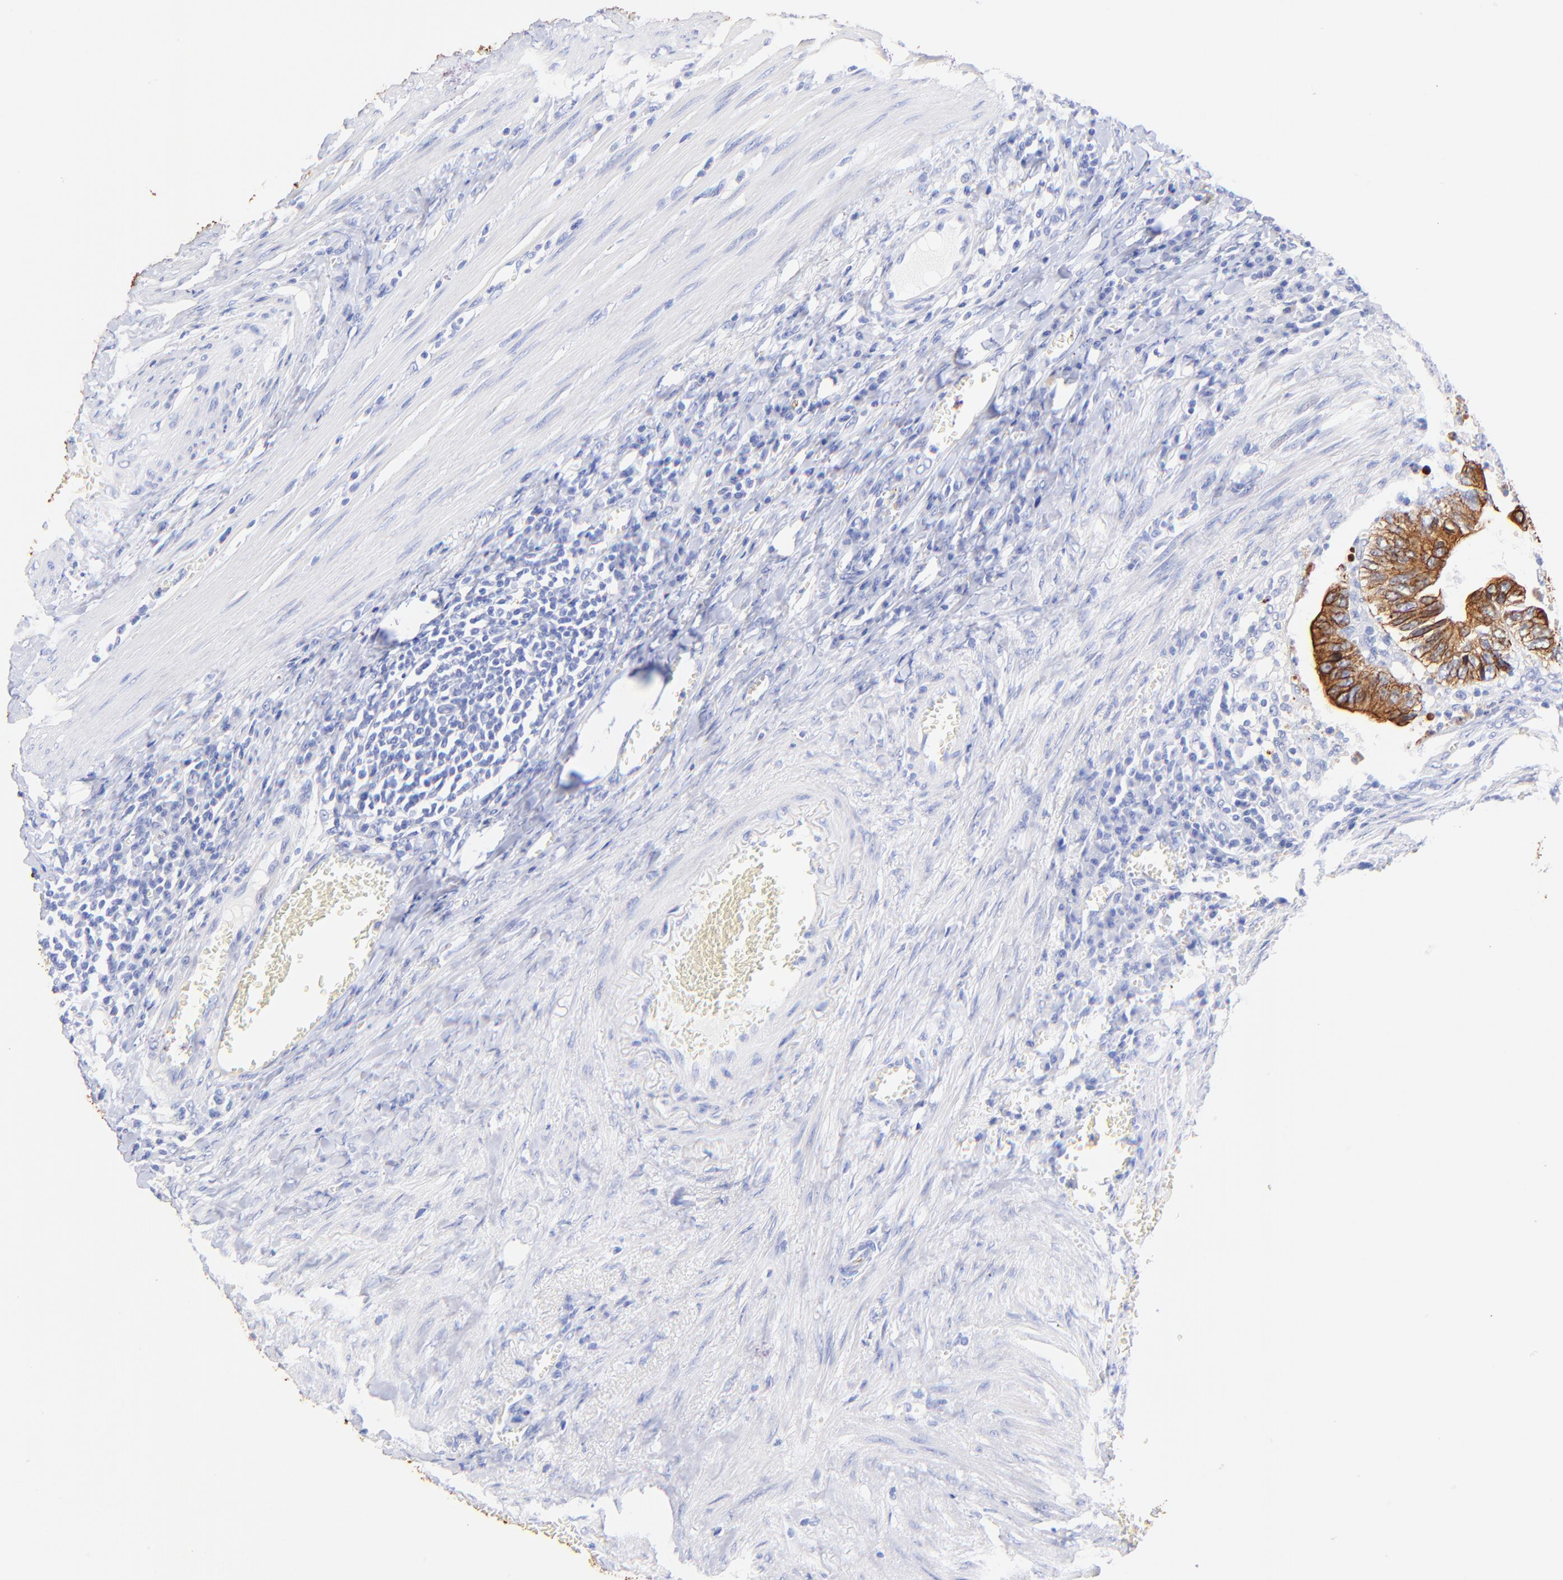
{"staining": {"intensity": "strong", "quantity": ">75%", "location": "cytoplasmic/membranous"}, "tissue": "colorectal cancer", "cell_type": "Tumor cells", "image_type": "cancer", "snomed": [{"axis": "morphology", "description": "Adenocarcinoma, NOS"}, {"axis": "topography", "description": "Colon"}], "caption": "Strong cytoplasmic/membranous positivity for a protein is appreciated in about >75% of tumor cells of colorectal adenocarcinoma using IHC.", "gene": "KRT19", "patient": {"sex": "male", "age": 72}}